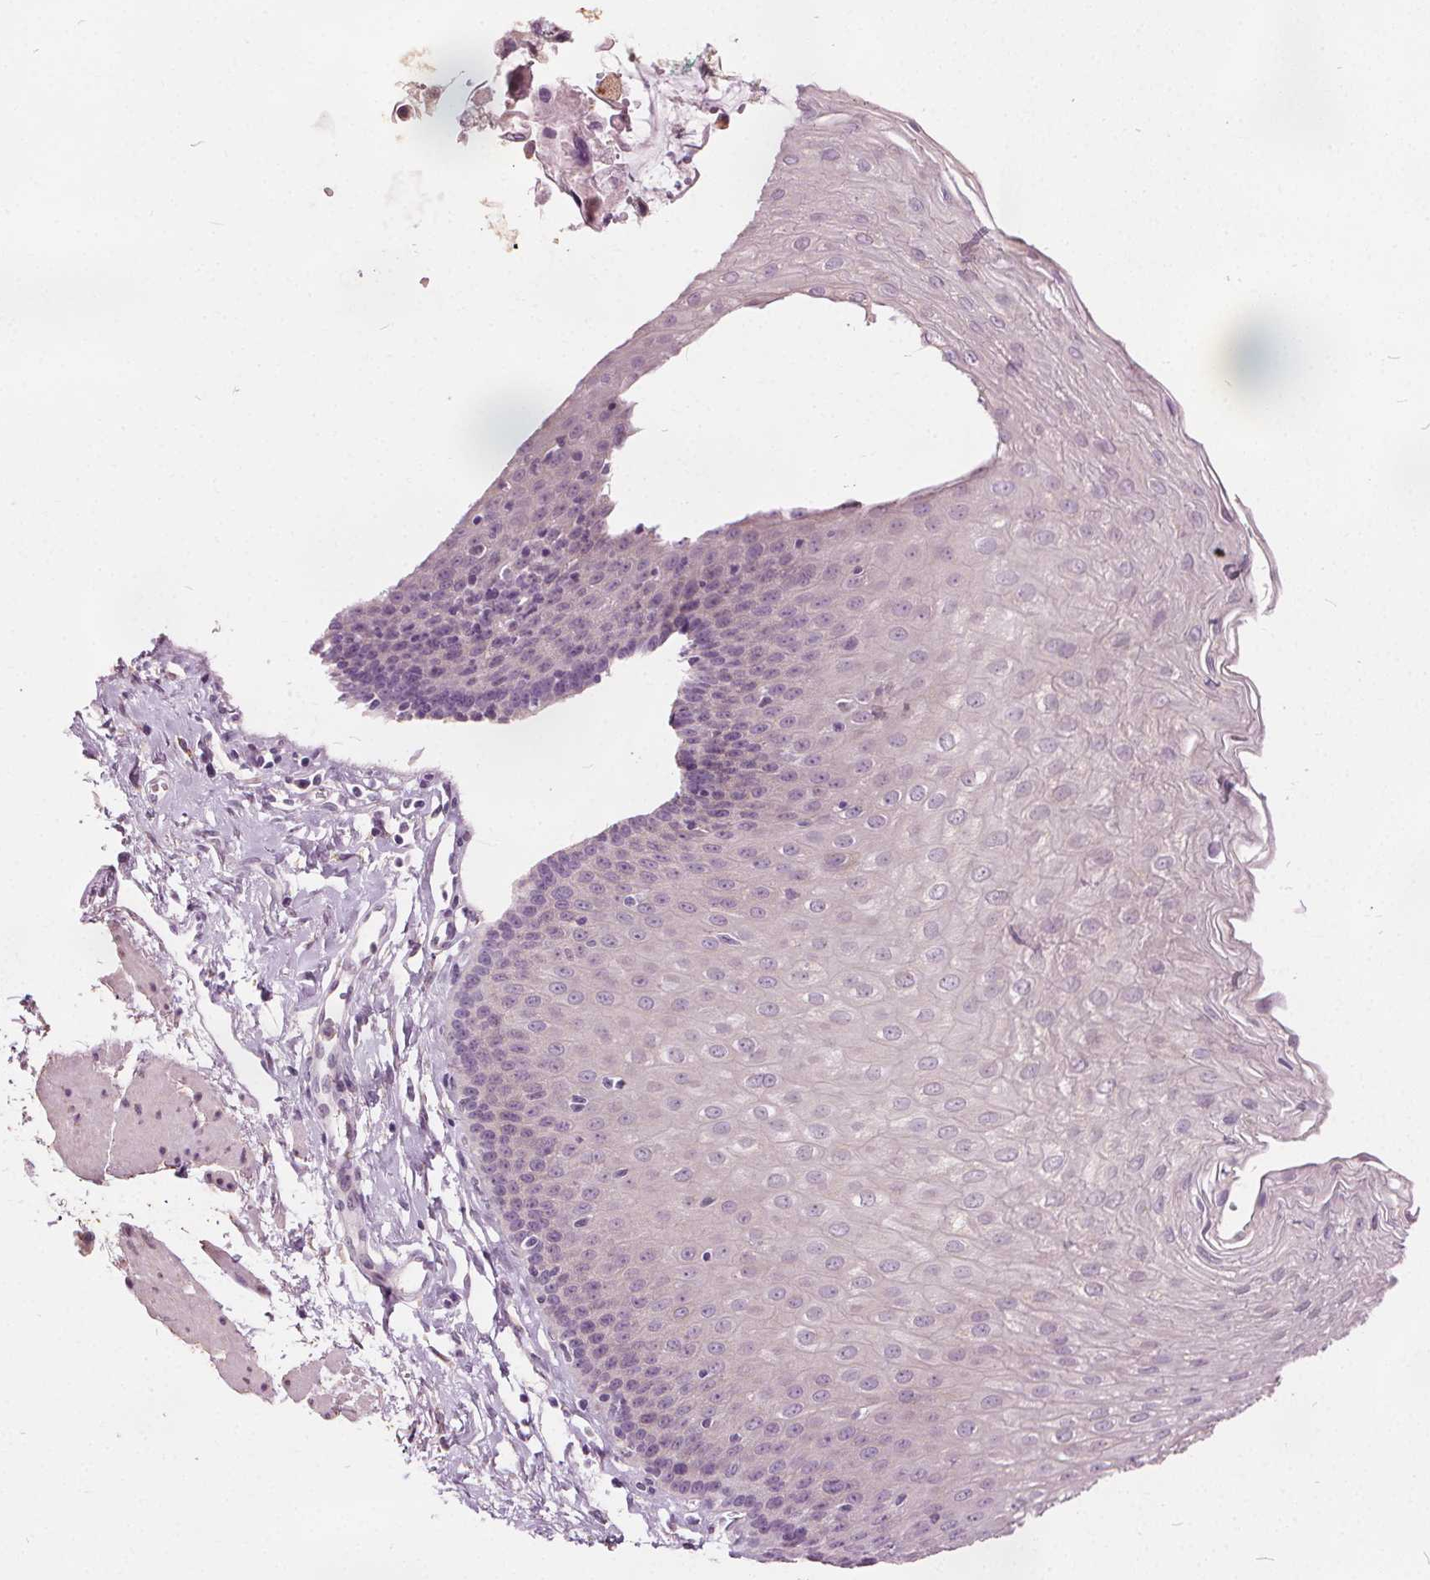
{"staining": {"intensity": "negative", "quantity": "none", "location": "none"}, "tissue": "esophagus", "cell_type": "Squamous epithelial cells", "image_type": "normal", "snomed": [{"axis": "morphology", "description": "Normal tissue, NOS"}, {"axis": "topography", "description": "Esophagus"}], "caption": "Micrograph shows no protein expression in squamous epithelial cells of benign esophagus.", "gene": "ACOX2", "patient": {"sex": "female", "age": 81}}